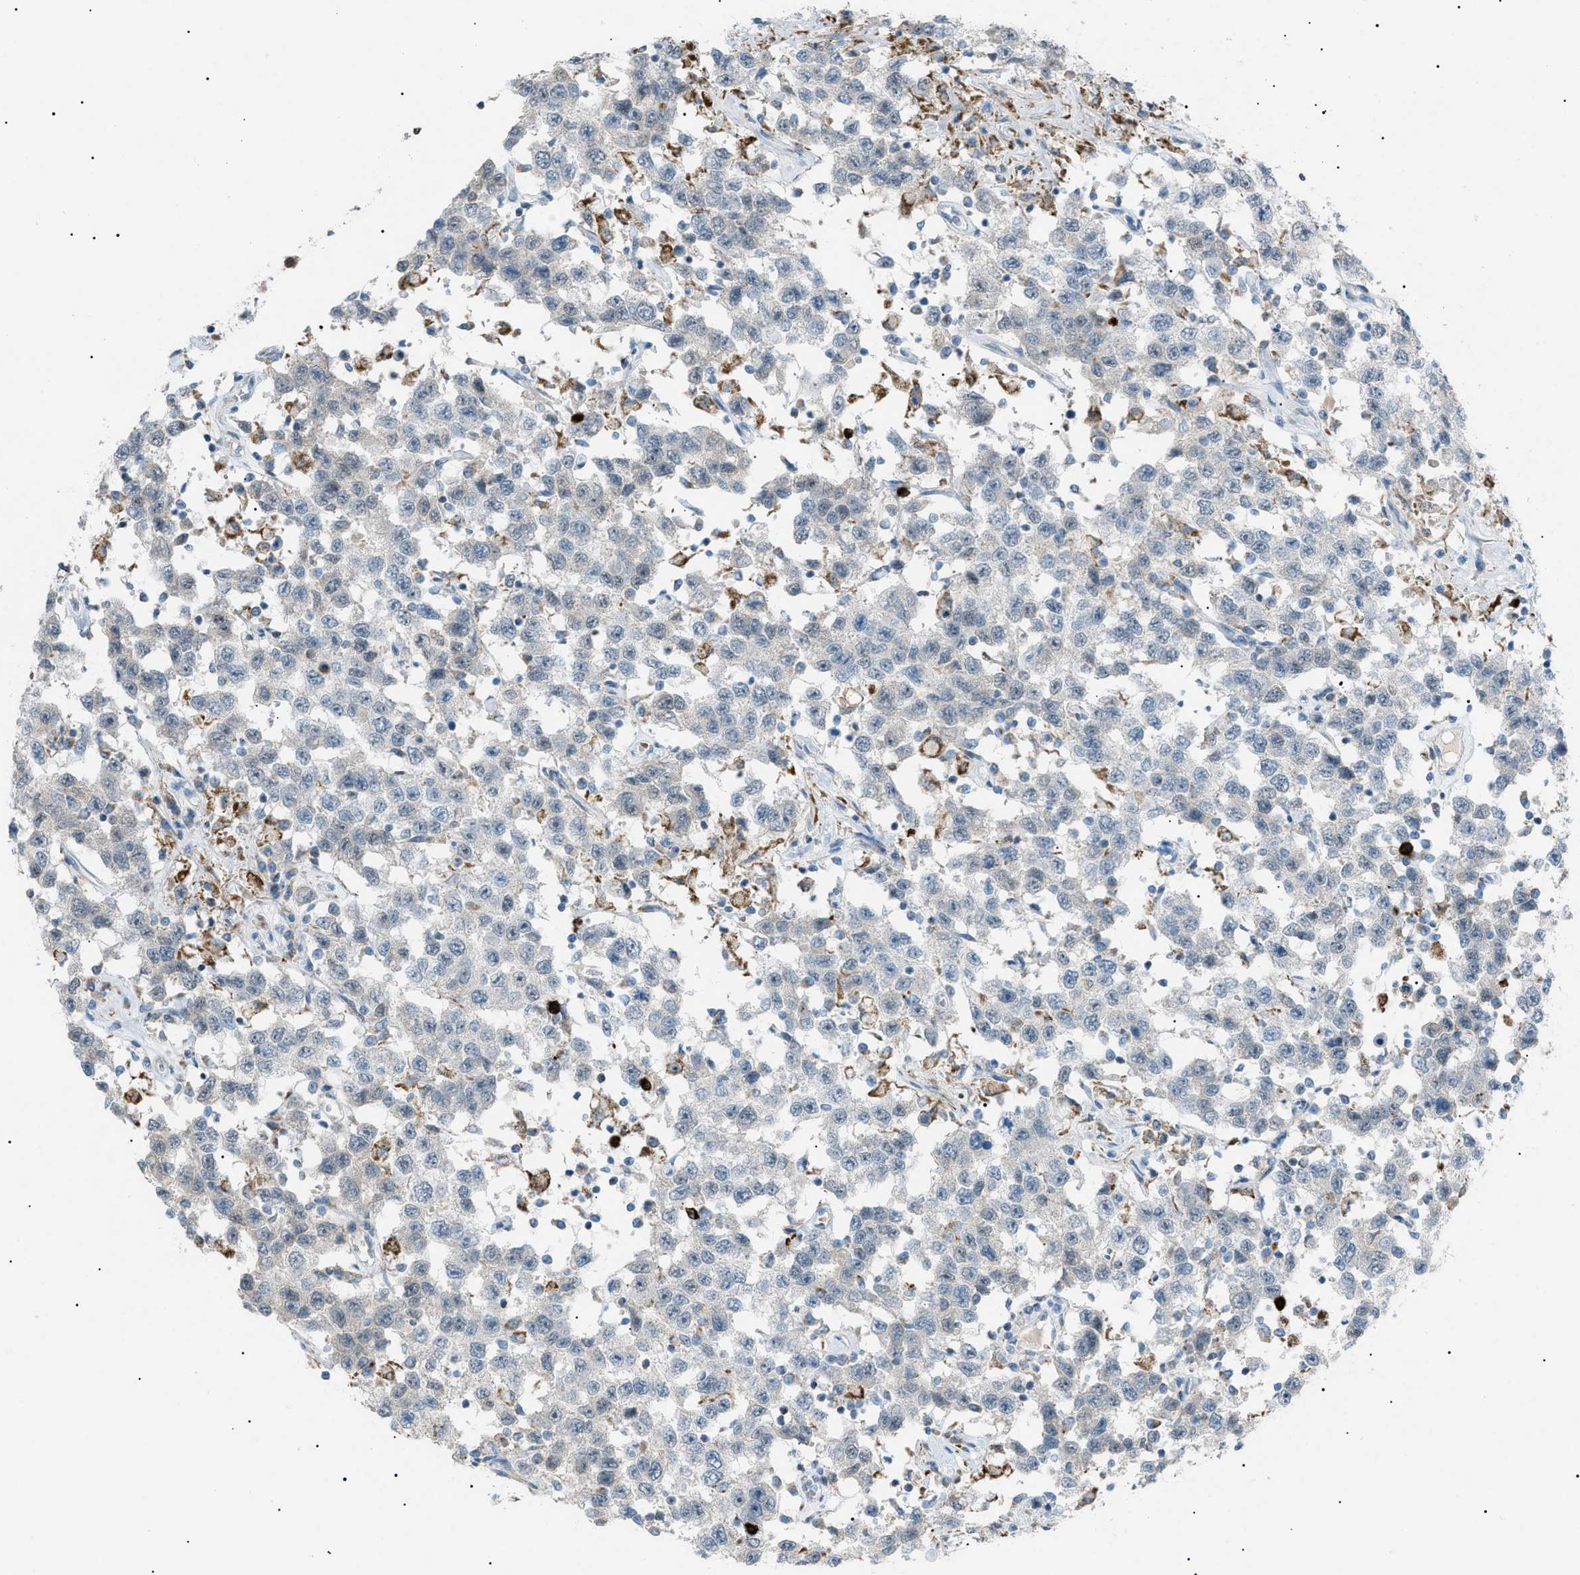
{"staining": {"intensity": "negative", "quantity": "none", "location": "none"}, "tissue": "testis cancer", "cell_type": "Tumor cells", "image_type": "cancer", "snomed": [{"axis": "morphology", "description": "Seminoma, NOS"}, {"axis": "topography", "description": "Testis"}], "caption": "A high-resolution photomicrograph shows immunohistochemistry (IHC) staining of testis cancer, which exhibits no significant positivity in tumor cells. (Immunohistochemistry, brightfield microscopy, high magnification).", "gene": "ZNF516", "patient": {"sex": "male", "age": 41}}